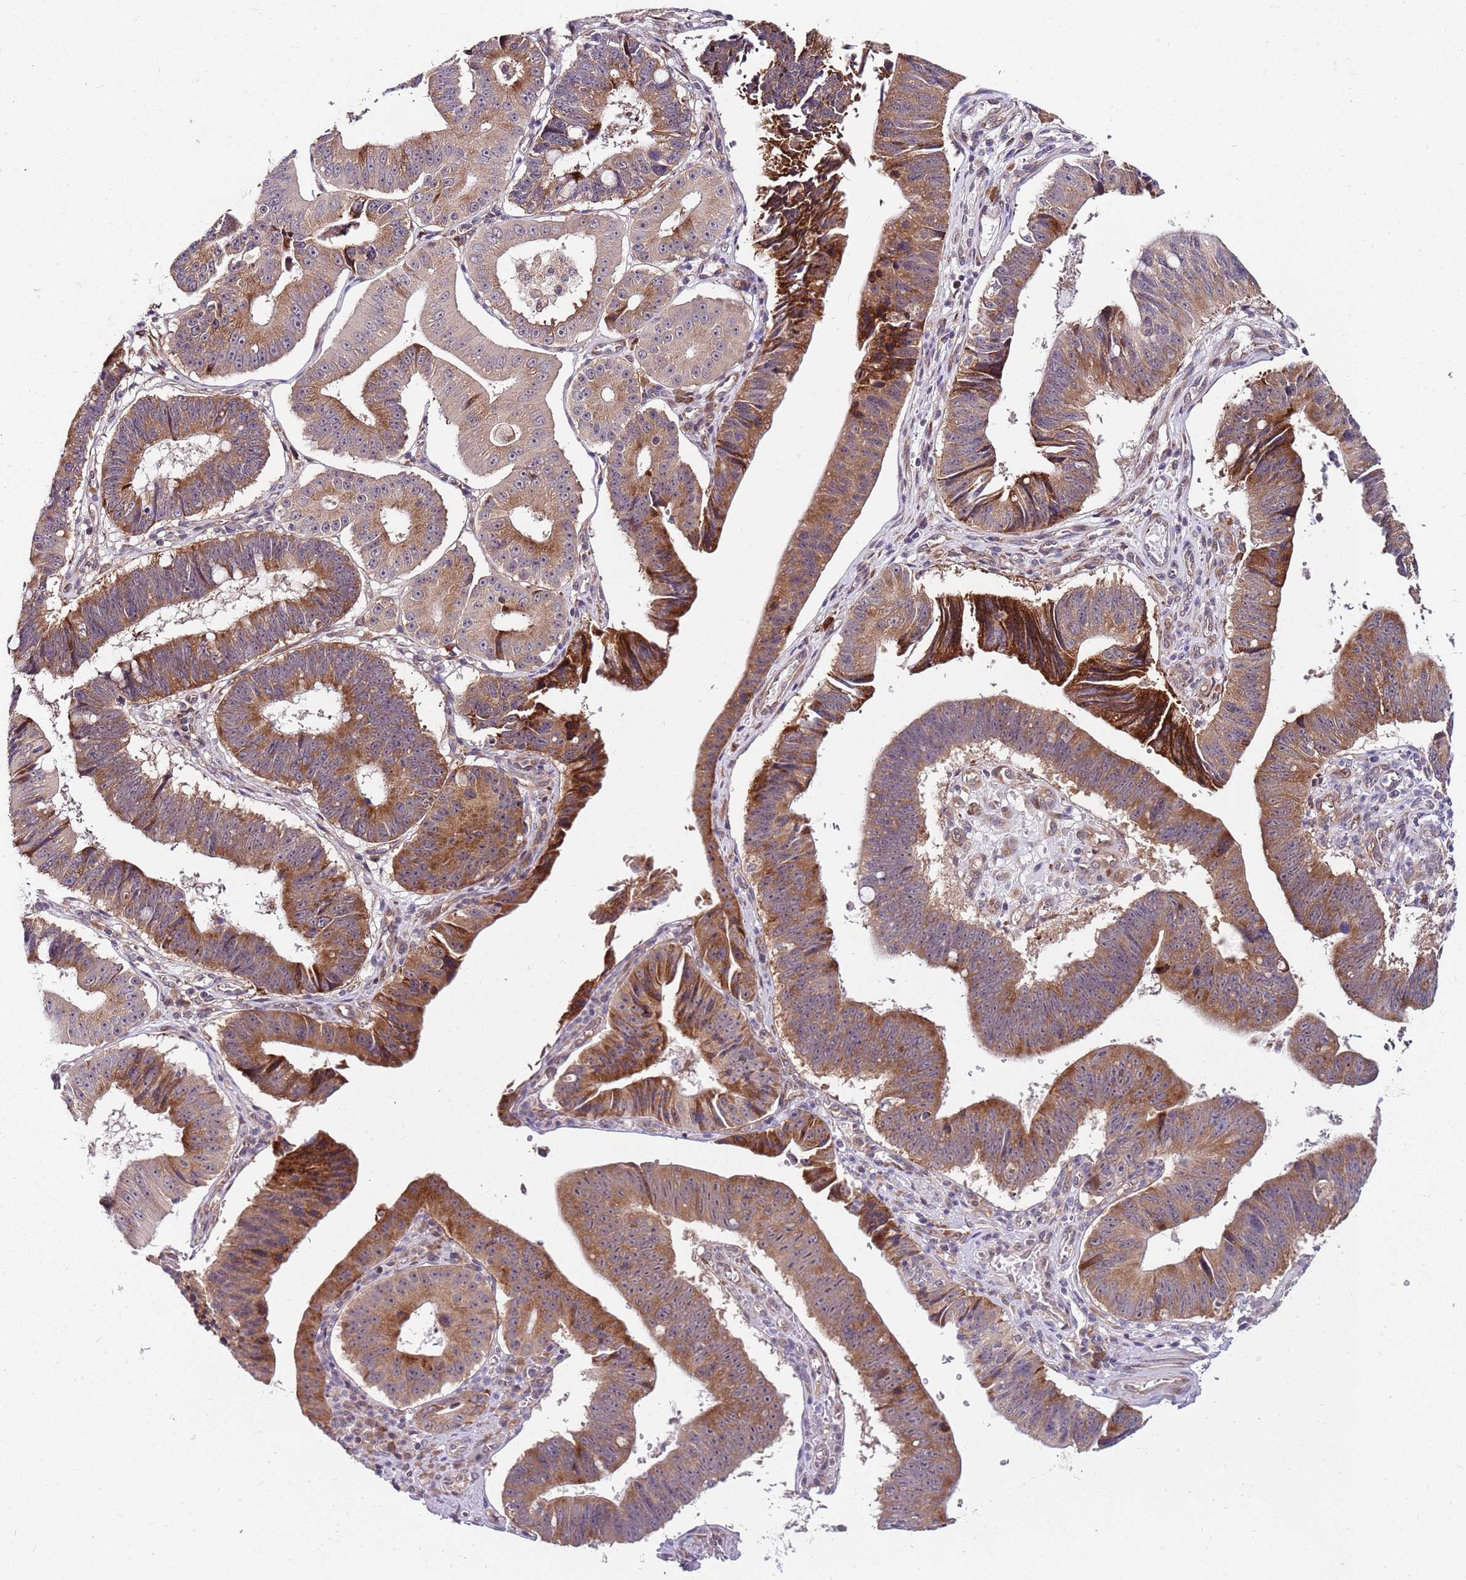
{"staining": {"intensity": "moderate", "quantity": ">75%", "location": "cytoplasmic/membranous"}, "tissue": "stomach cancer", "cell_type": "Tumor cells", "image_type": "cancer", "snomed": [{"axis": "morphology", "description": "Adenocarcinoma, NOS"}, {"axis": "topography", "description": "Stomach"}], "caption": "DAB (3,3'-diaminobenzidine) immunohistochemical staining of human adenocarcinoma (stomach) exhibits moderate cytoplasmic/membranous protein positivity in about >75% of tumor cells.", "gene": "FBXL22", "patient": {"sex": "male", "age": 59}}